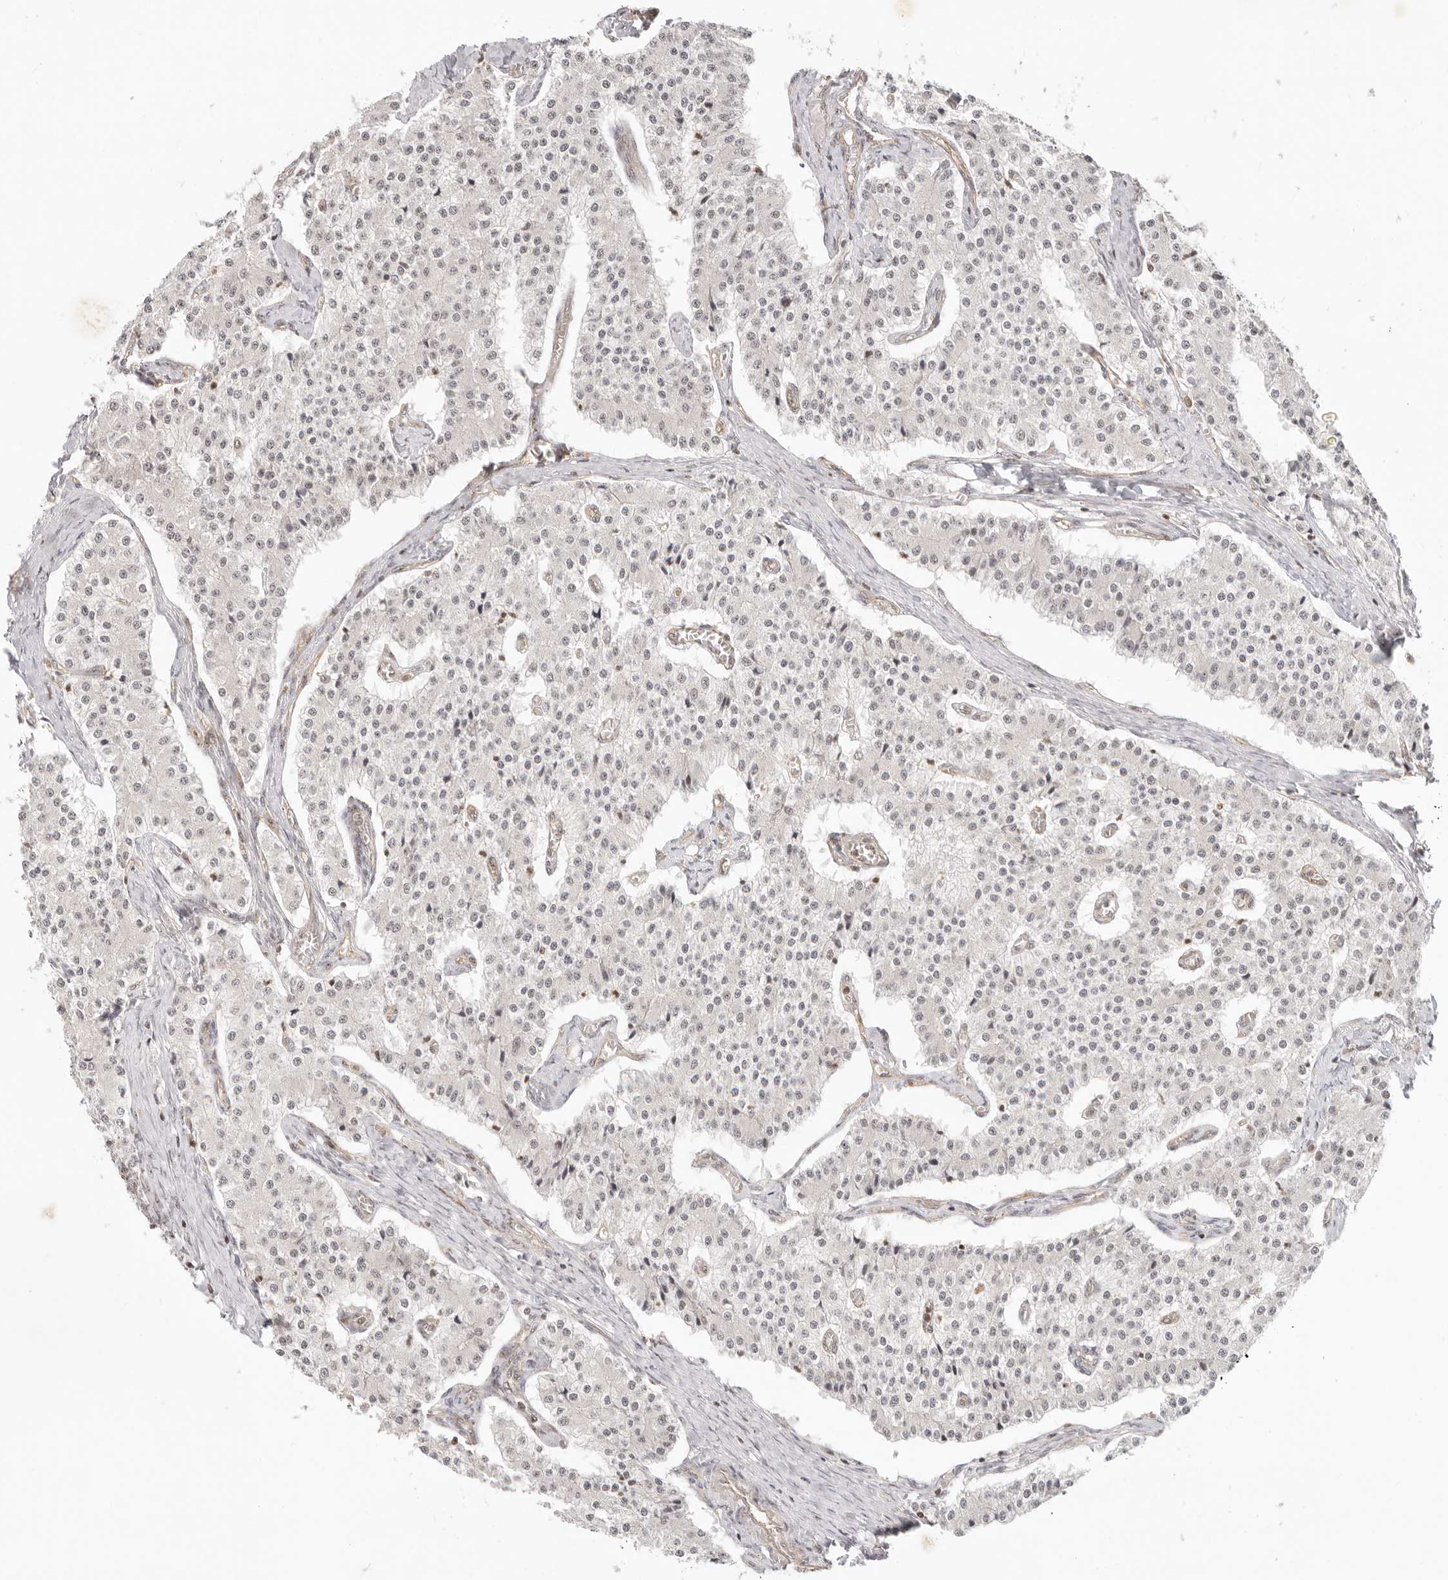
{"staining": {"intensity": "weak", "quantity": "<25%", "location": "nuclear"}, "tissue": "carcinoid", "cell_type": "Tumor cells", "image_type": "cancer", "snomed": [{"axis": "morphology", "description": "Carcinoid, malignant, NOS"}, {"axis": "topography", "description": "Colon"}], "caption": "This is an immunohistochemistry image of carcinoid (malignant). There is no expression in tumor cells.", "gene": "BAP1", "patient": {"sex": "female", "age": 52}}